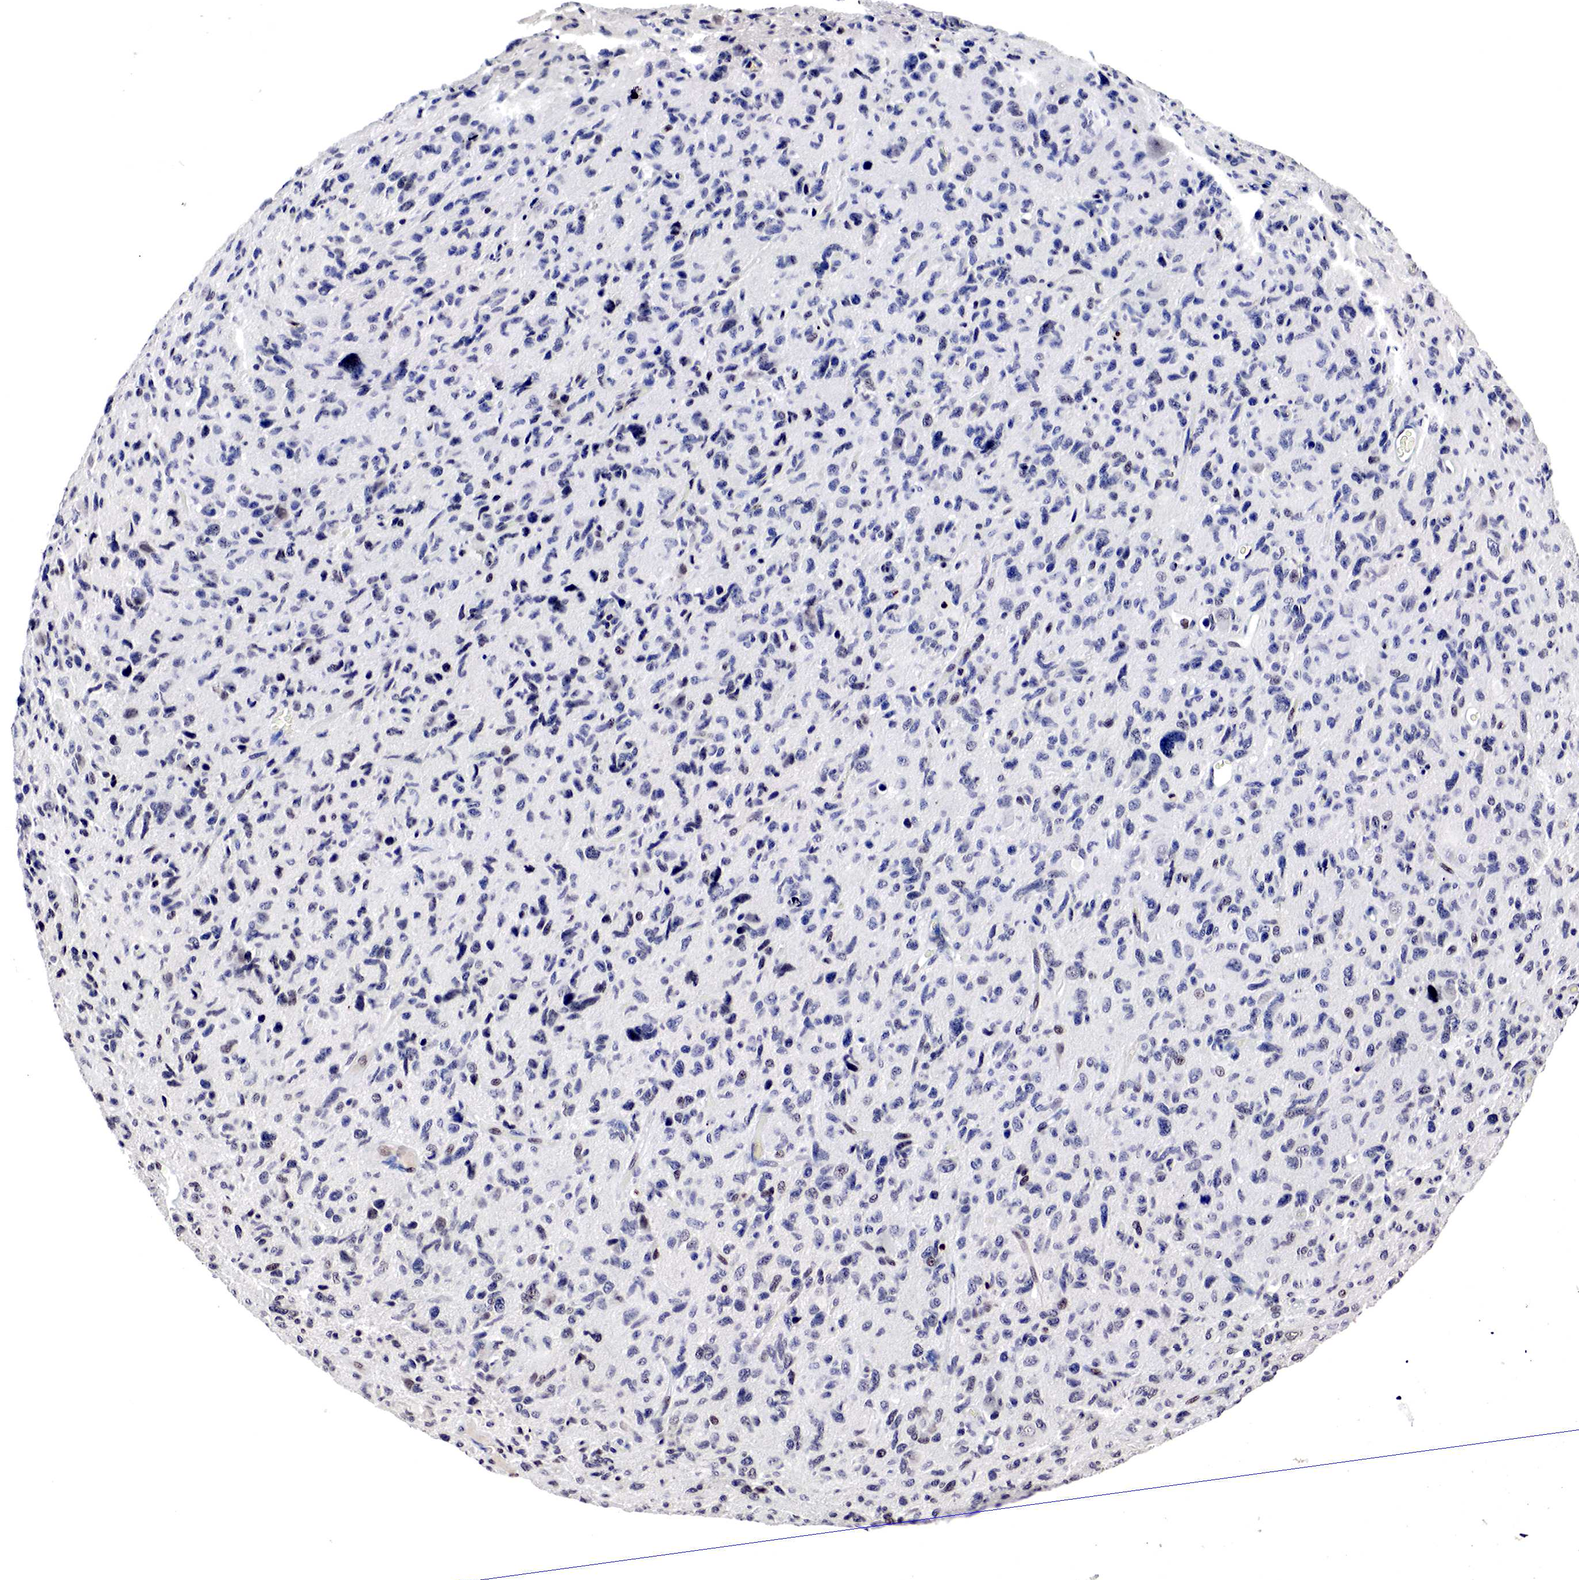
{"staining": {"intensity": "negative", "quantity": "none", "location": "none"}, "tissue": "glioma", "cell_type": "Tumor cells", "image_type": "cancer", "snomed": [{"axis": "morphology", "description": "Glioma, malignant, High grade"}, {"axis": "topography", "description": "Brain"}], "caption": "This is a histopathology image of immunohistochemistry (IHC) staining of glioma, which shows no staining in tumor cells. (DAB (3,3'-diaminobenzidine) immunohistochemistry, high magnification).", "gene": "DACH2", "patient": {"sex": "female", "age": 60}}